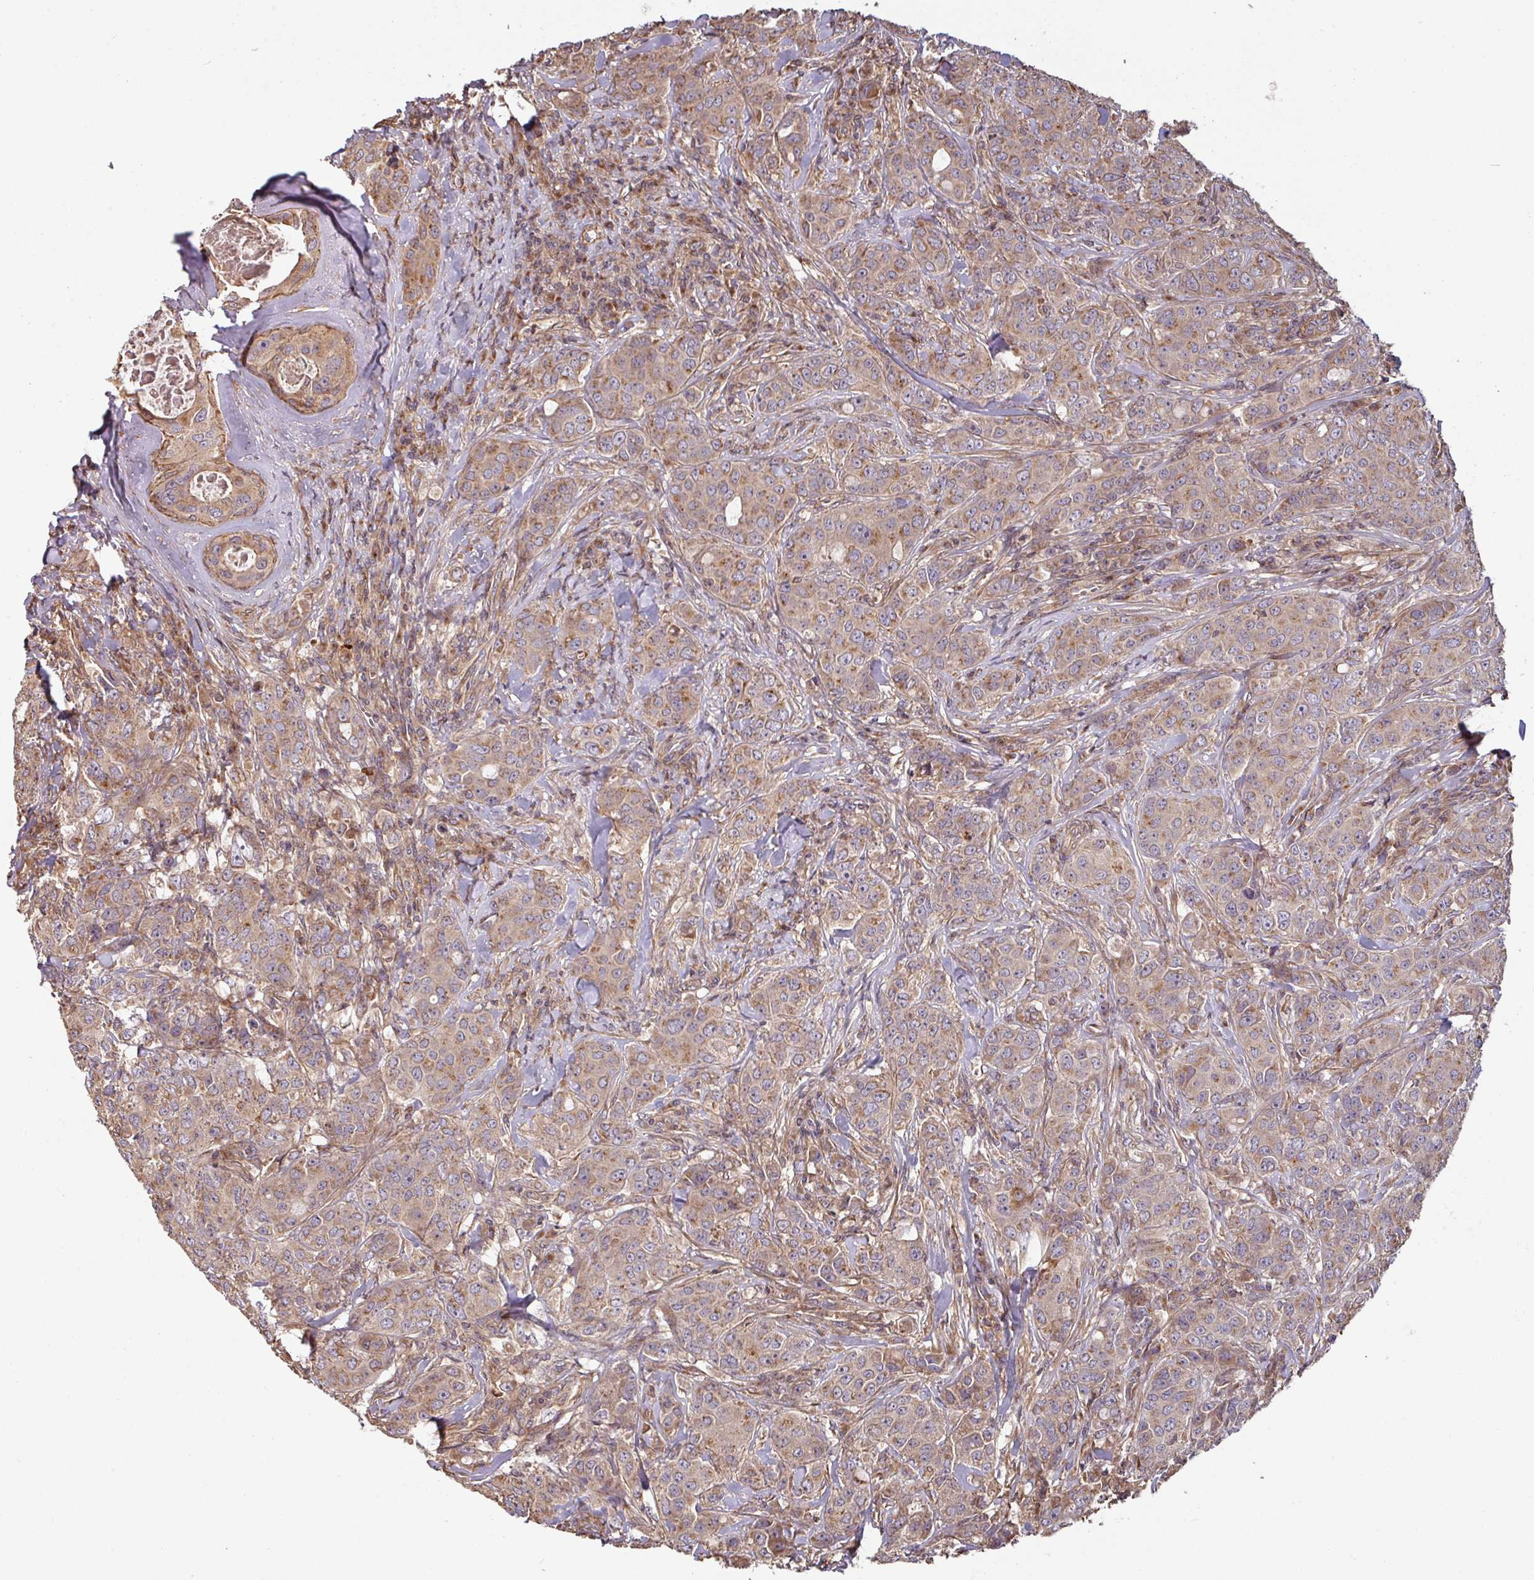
{"staining": {"intensity": "moderate", "quantity": ">75%", "location": "cytoplasmic/membranous"}, "tissue": "breast cancer", "cell_type": "Tumor cells", "image_type": "cancer", "snomed": [{"axis": "morphology", "description": "Duct carcinoma"}, {"axis": "topography", "description": "Breast"}], "caption": "This is an image of immunohistochemistry (IHC) staining of breast cancer (invasive ductal carcinoma), which shows moderate staining in the cytoplasmic/membranous of tumor cells.", "gene": "SIK1", "patient": {"sex": "female", "age": 43}}